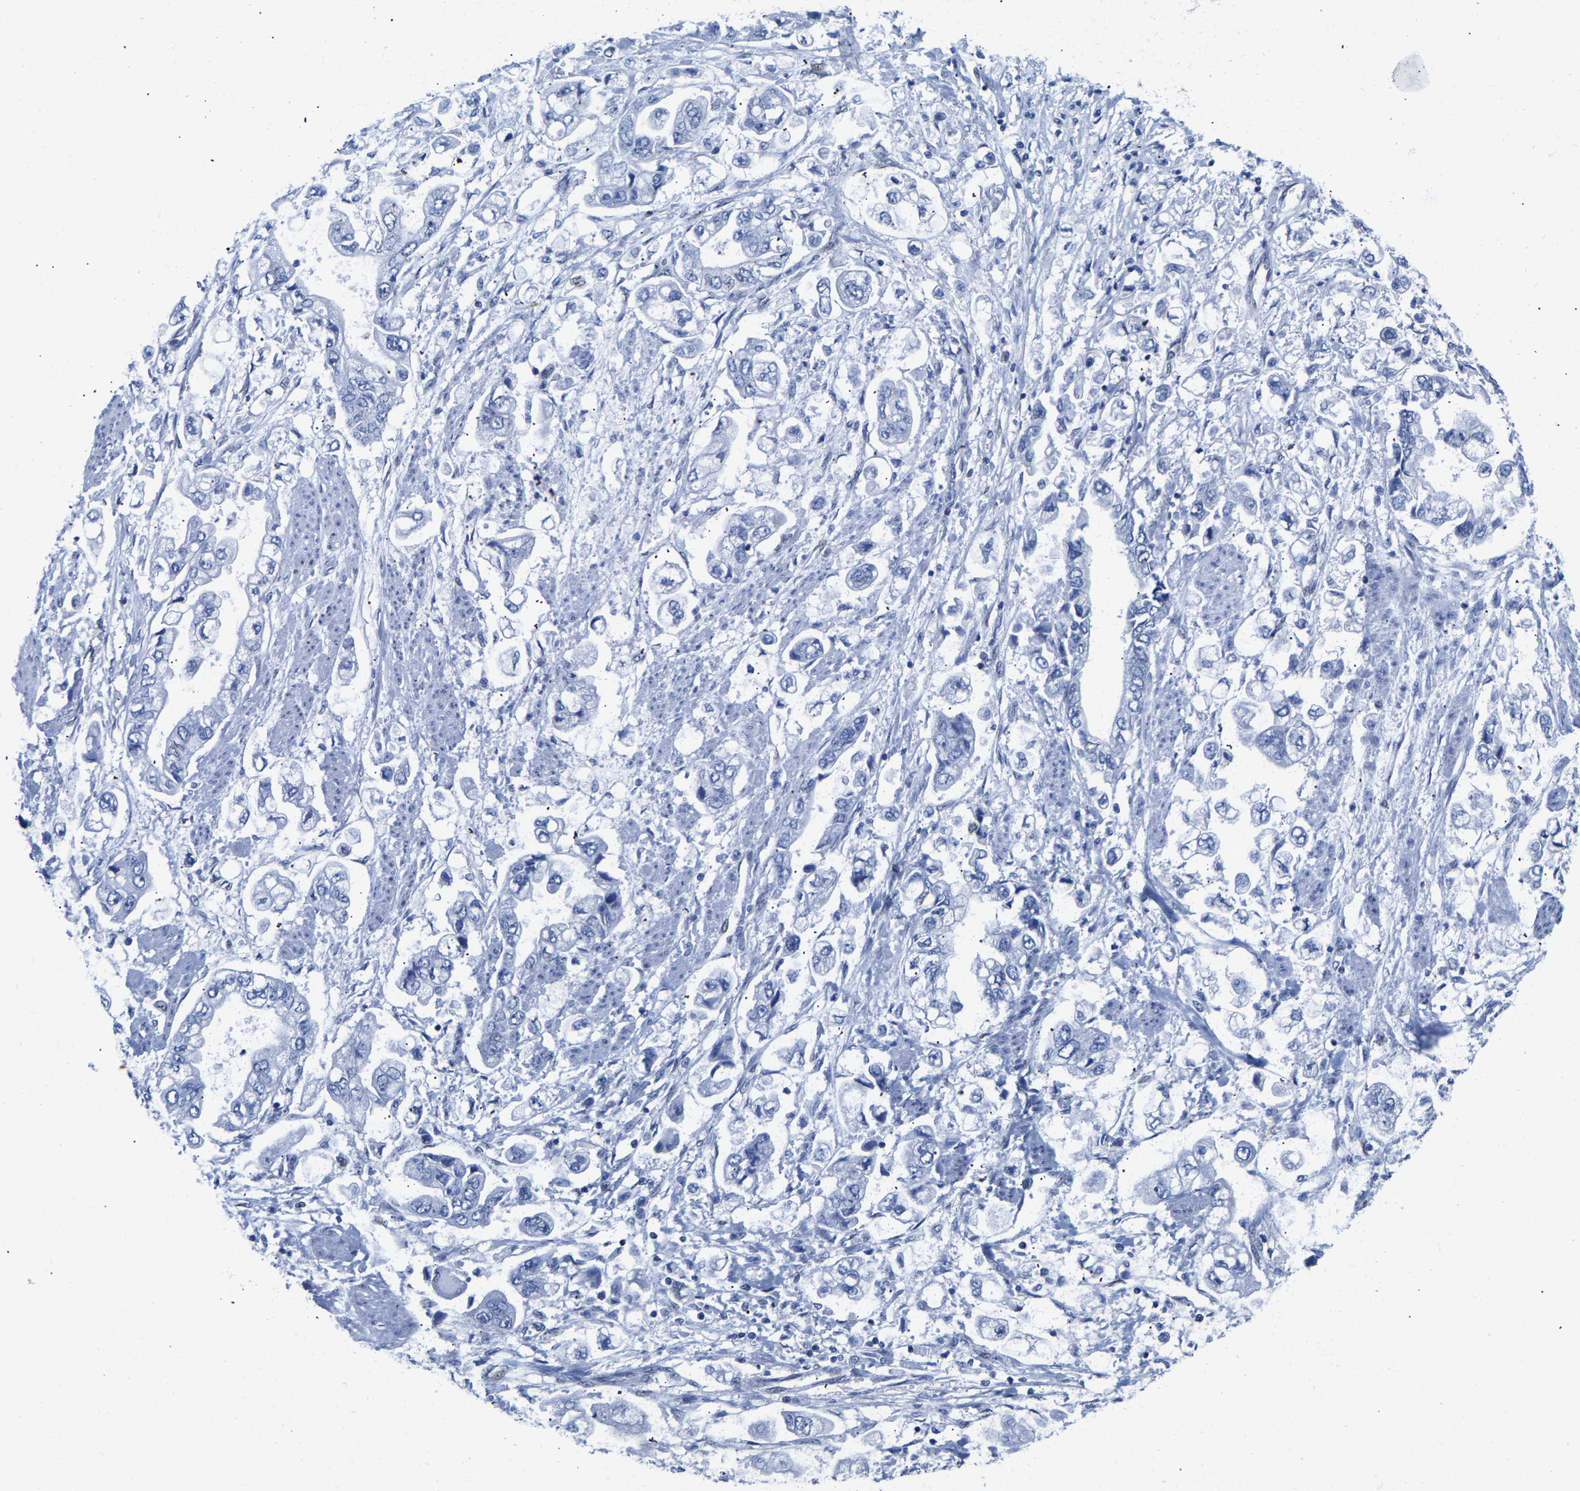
{"staining": {"intensity": "negative", "quantity": "none", "location": "none"}, "tissue": "stomach cancer", "cell_type": "Tumor cells", "image_type": "cancer", "snomed": [{"axis": "morphology", "description": "Normal tissue, NOS"}, {"axis": "morphology", "description": "Adenocarcinoma, NOS"}, {"axis": "topography", "description": "Stomach"}], "caption": "Tumor cells show no significant staining in stomach cancer (adenocarcinoma). (Immunohistochemistry, brightfield microscopy, high magnification).", "gene": "UPK3A", "patient": {"sex": "male", "age": 62}}